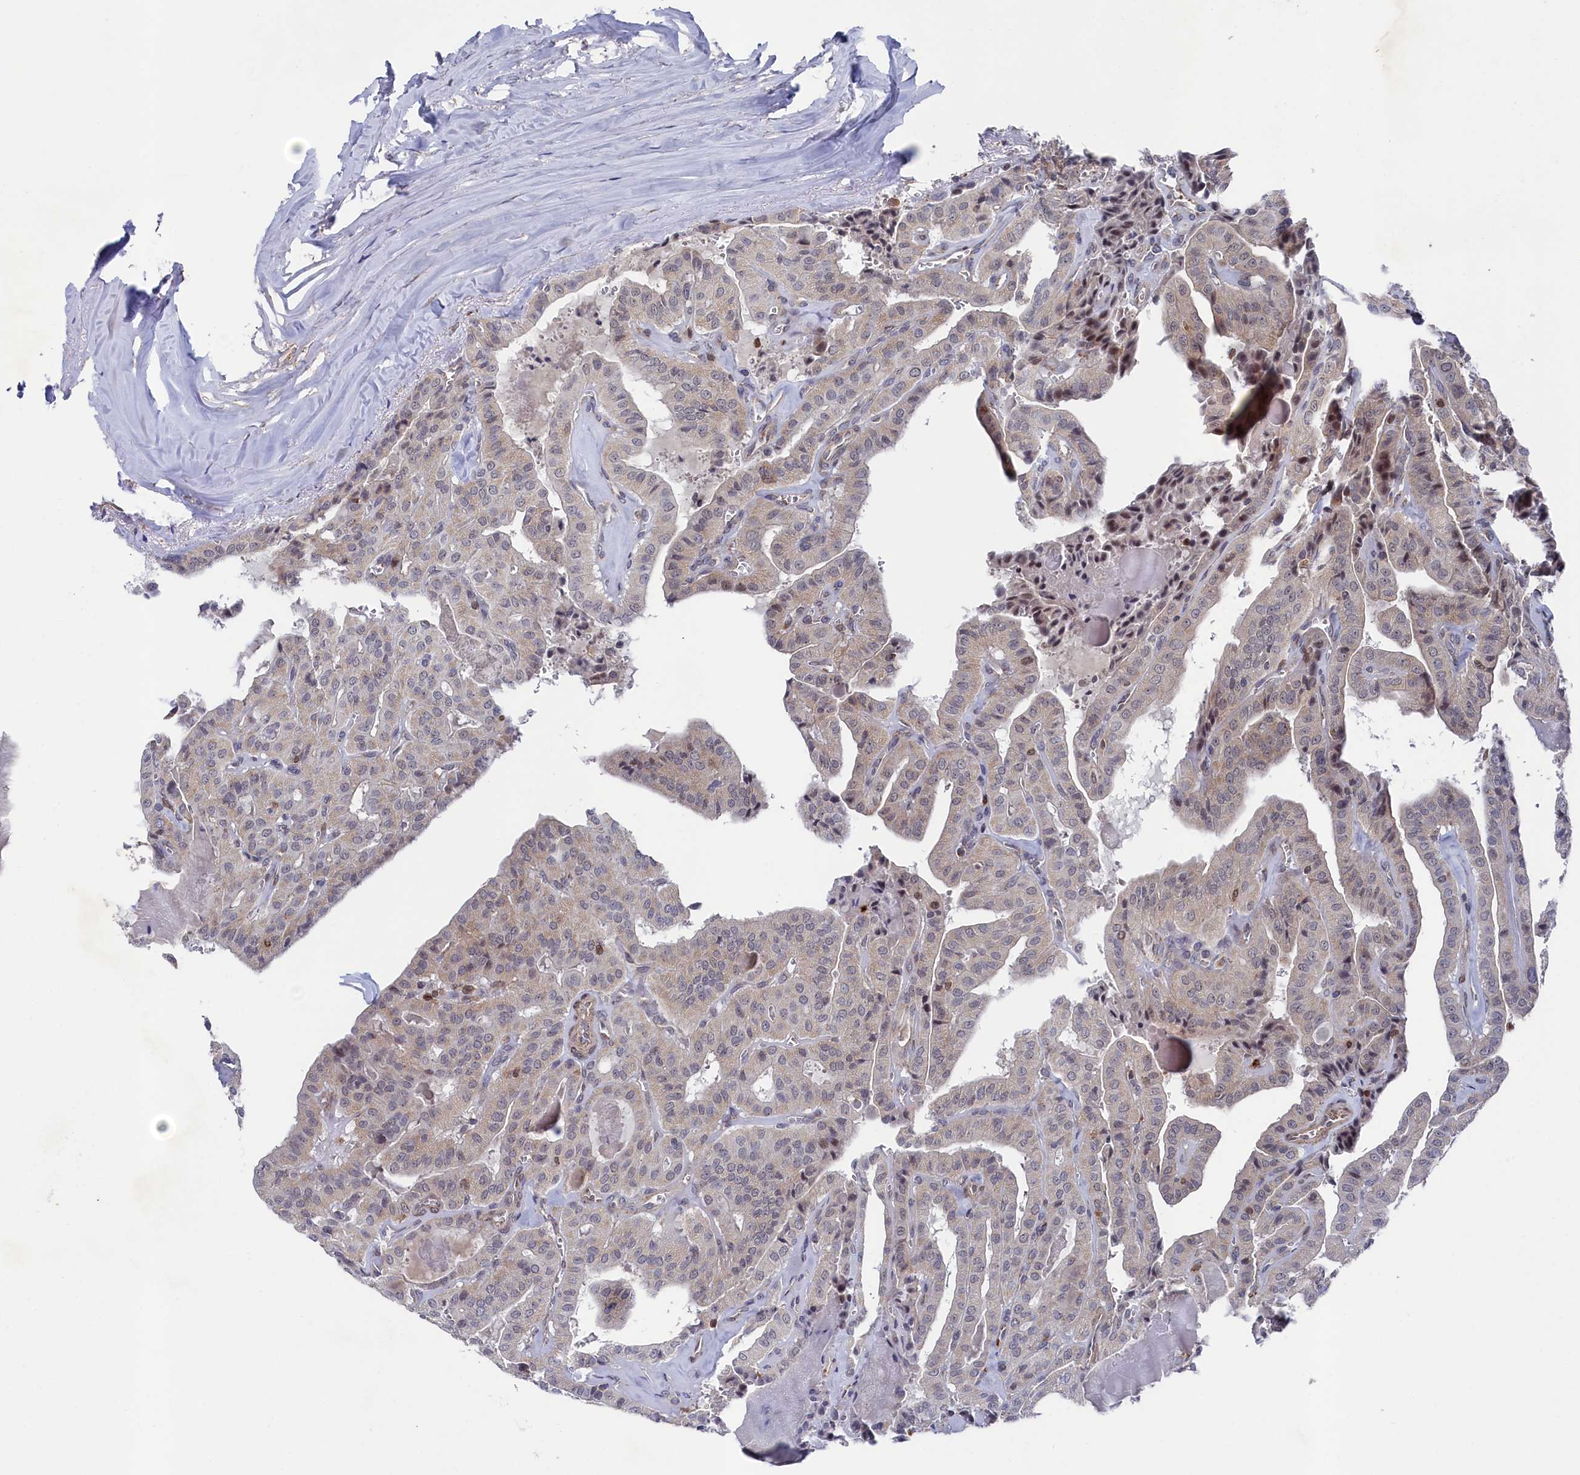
{"staining": {"intensity": "weak", "quantity": "25%-75%", "location": "cytoplasmic/membranous"}, "tissue": "thyroid cancer", "cell_type": "Tumor cells", "image_type": "cancer", "snomed": [{"axis": "morphology", "description": "Papillary adenocarcinoma, NOS"}, {"axis": "topography", "description": "Thyroid gland"}], "caption": "Brown immunohistochemical staining in thyroid cancer (papillary adenocarcinoma) reveals weak cytoplasmic/membranous staining in approximately 25%-75% of tumor cells. (brown staining indicates protein expression, while blue staining denotes nuclei).", "gene": "CHCHD1", "patient": {"sex": "male", "age": 52}}